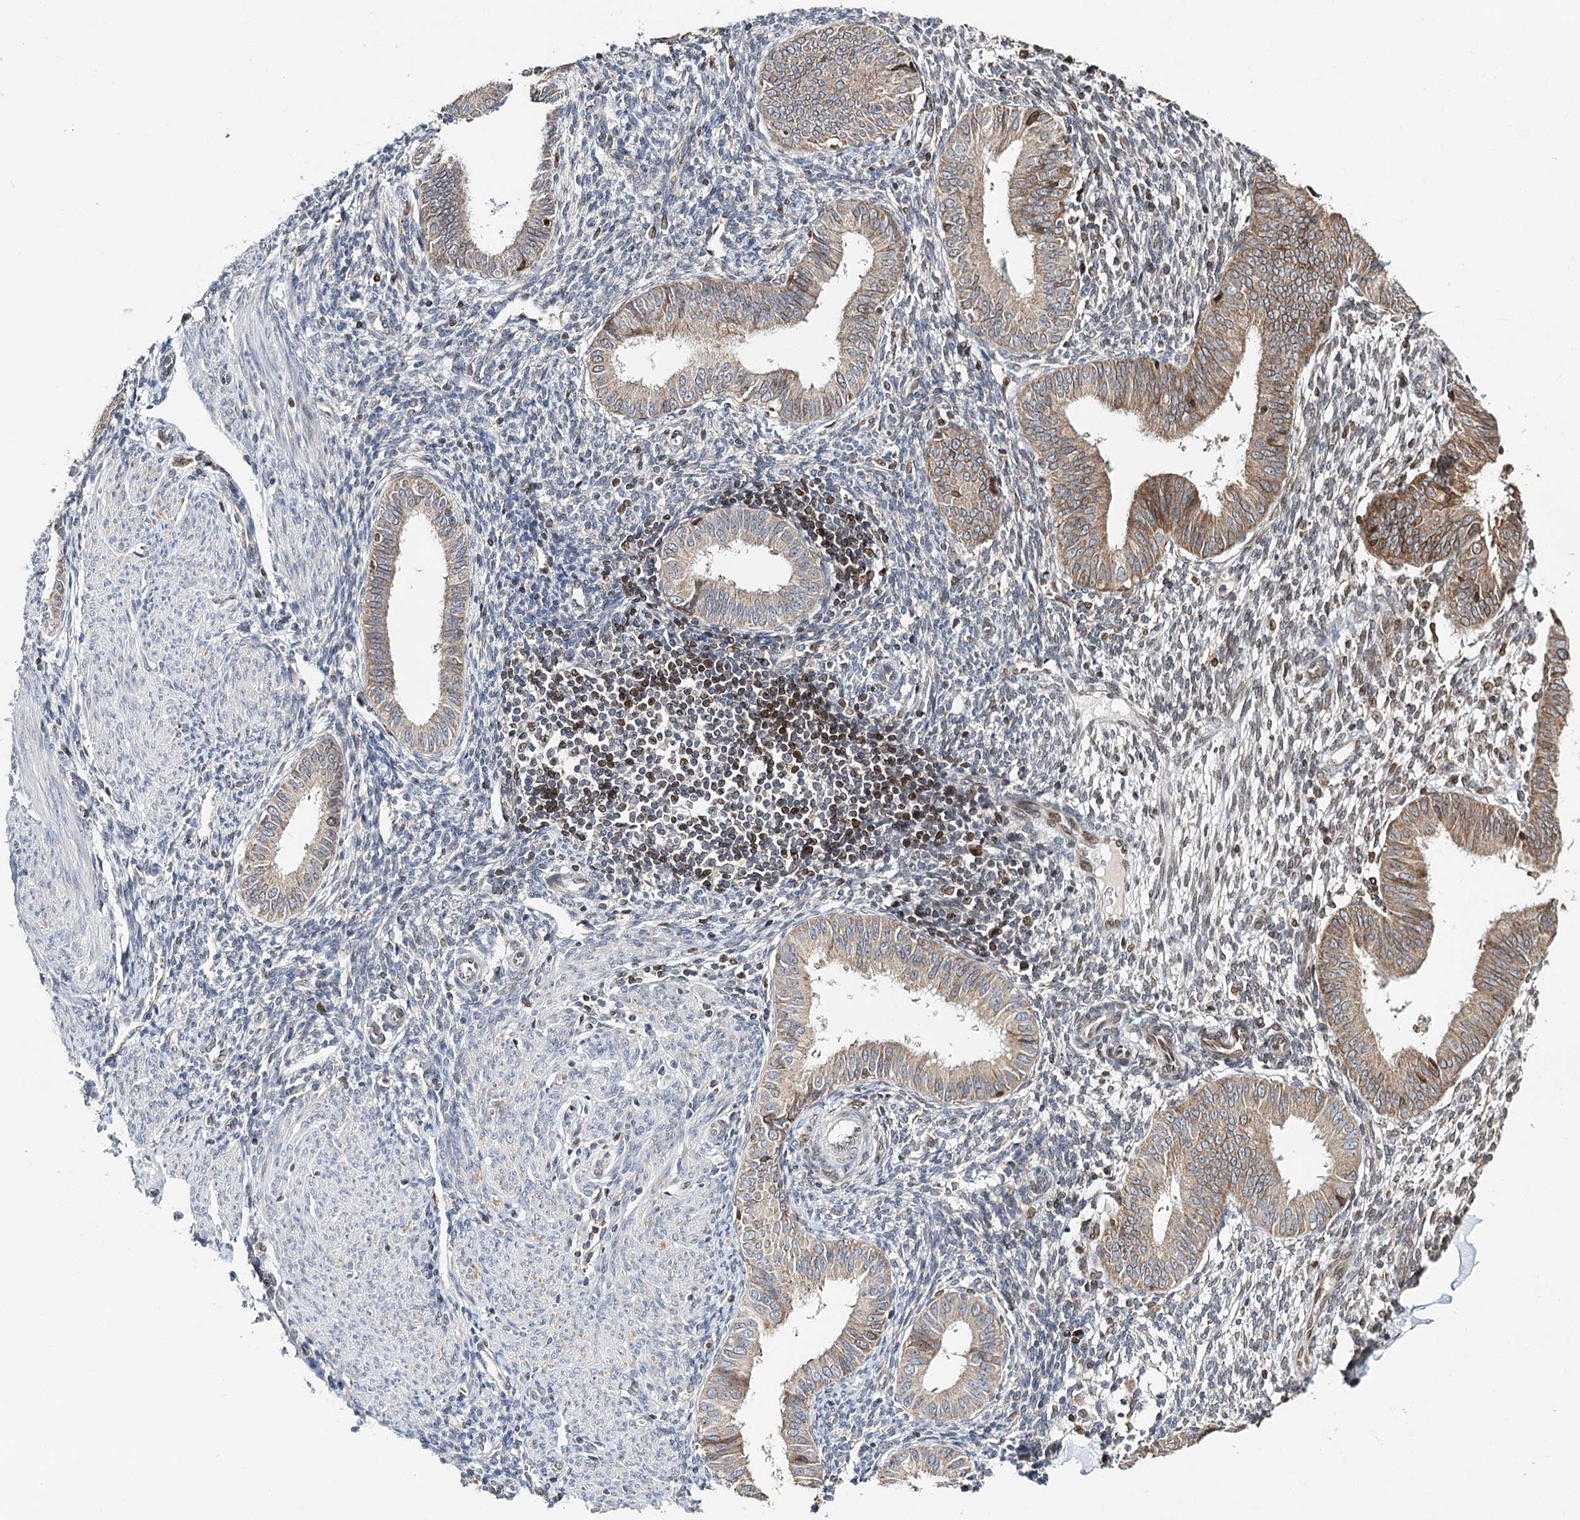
{"staining": {"intensity": "weak", "quantity": "<25%", "location": "cytoplasmic/membranous"}, "tissue": "endometrium", "cell_type": "Cells in endometrial stroma", "image_type": "normal", "snomed": [{"axis": "morphology", "description": "Normal tissue, NOS"}, {"axis": "topography", "description": "Uterus"}, {"axis": "topography", "description": "Endometrium"}], "caption": "This is a histopathology image of IHC staining of normal endometrium, which shows no positivity in cells in endometrial stroma. (Stains: DAB IHC with hematoxylin counter stain, Microscopy: brightfield microscopy at high magnification).", "gene": "CFAP46", "patient": {"sex": "female", "age": 48}}